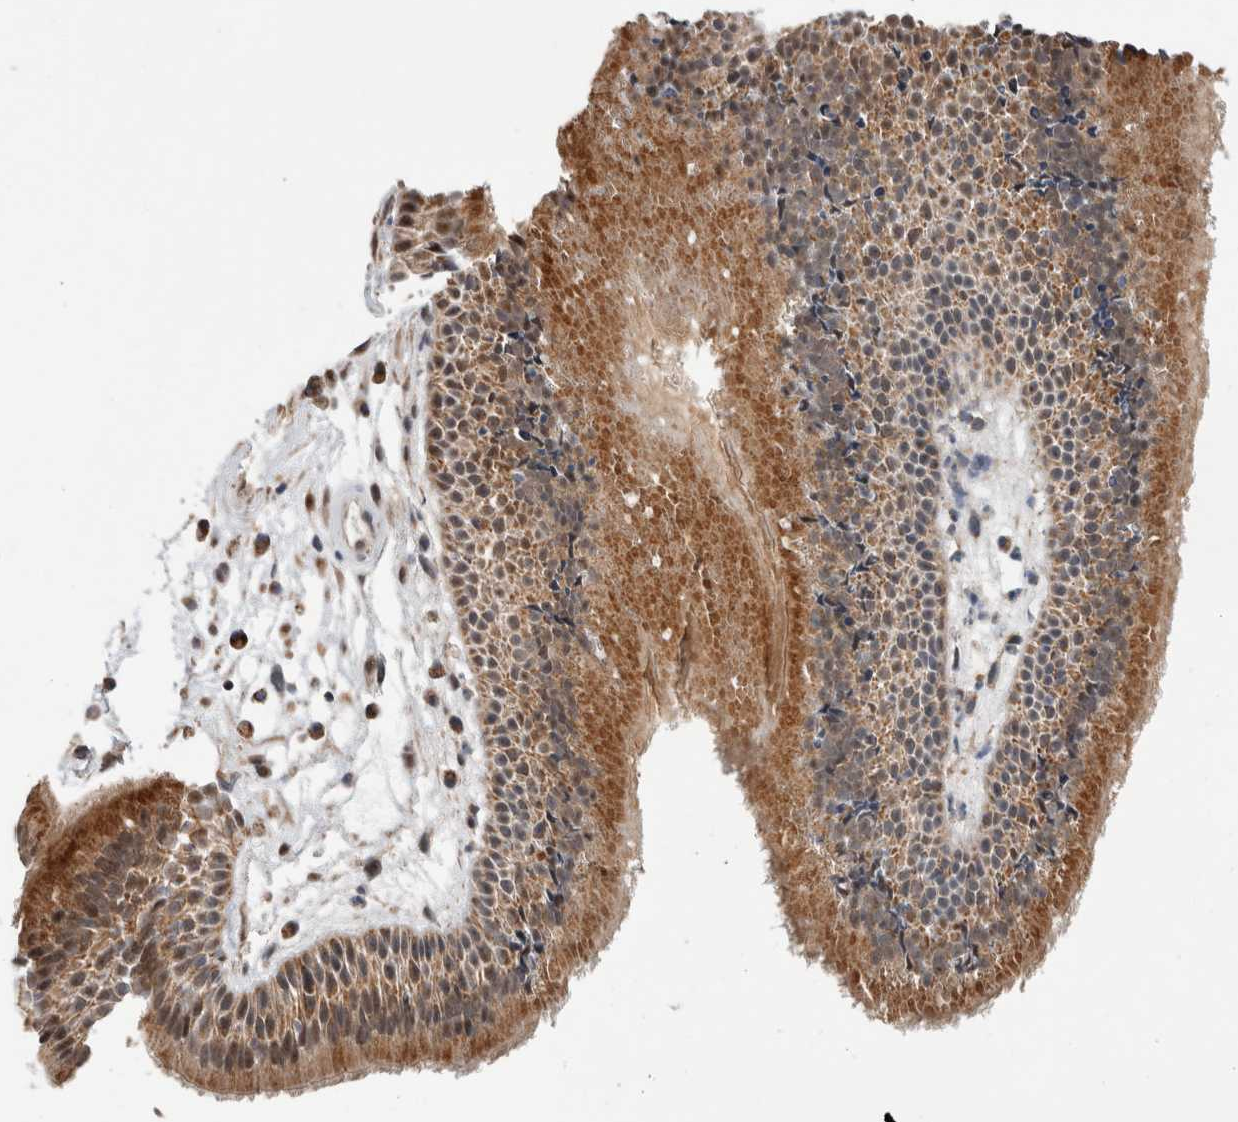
{"staining": {"intensity": "moderate", "quantity": ">75%", "location": "cytoplasmic/membranous"}, "tissue": "nasopharynx", "cell_type": "Respiratory epithelial cells", "image_type": "normal", "snomed": [{"axis": "morphology", "description": "Normal tissue, NOS"}, {"axis": "topography", "description": "Nasopharynx"}], "caption": "DAB immunohistochemical staining of benign human nasopharynx displays moderate cytoplasmic/membranous protein staining in approximately >75% of respiratory epithelial cells.", "gene": "MRPL37", "patient": {"sex": "female", "age": 39}}